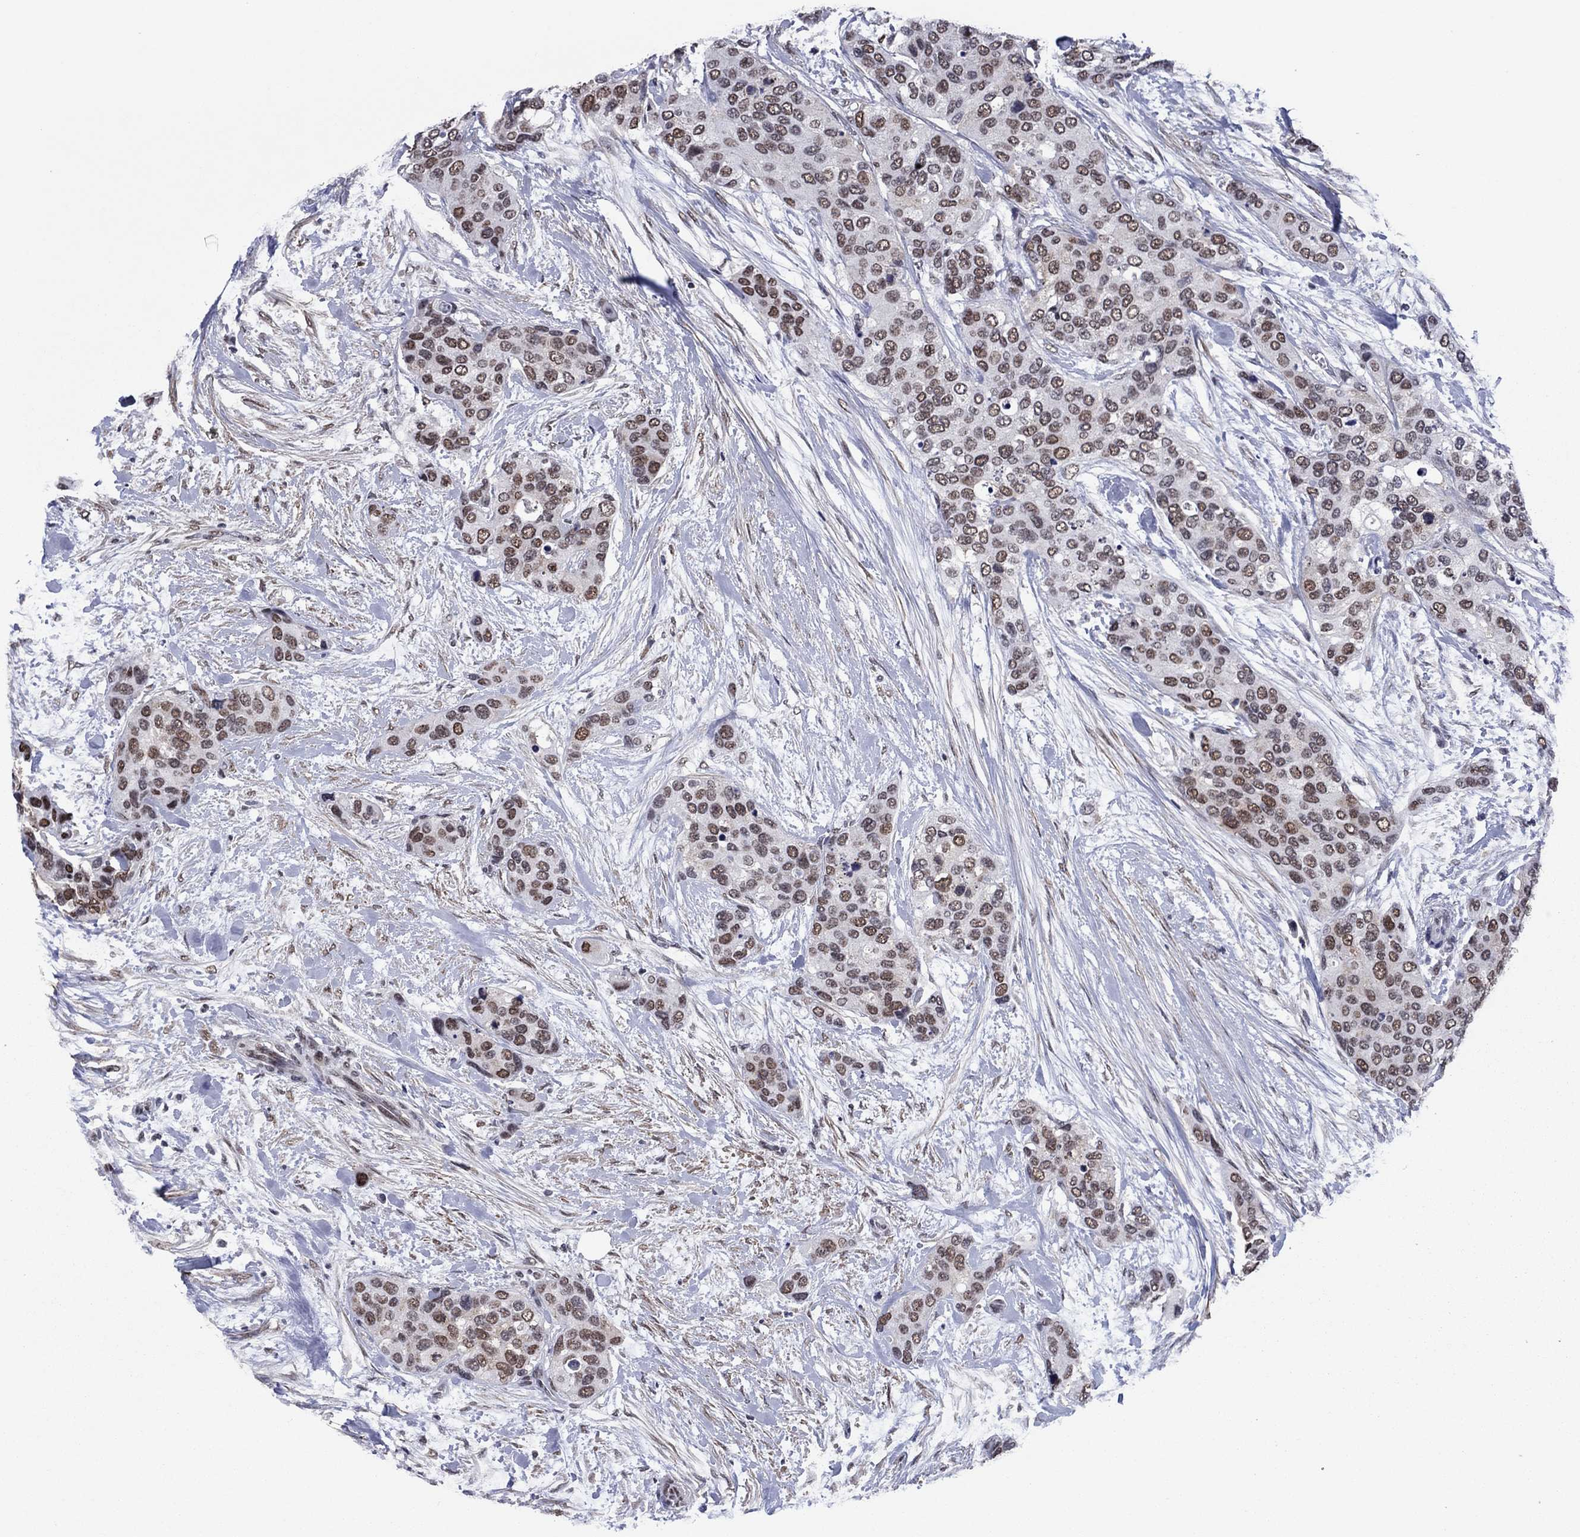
{"staining": {"intensity": "moderate", "quantity": "25%-75%", "location": "nuclear"}, "tissue": "urothelial cancer", "cell_type": "Tumor cells", "image_type": "cancer", "snomed": [{"axis": "morphology", "description": "Urothelial carcinoma, High grade"}, {"axis": "topography", "description": "Urinary bladder"}], "caption": "Immunohistochemical staining of human high-grade urothelial carcinoma reveals moderate nuclear protein expression in about 25%-75% of tumor cells.", "gene": "TYMS", "patient": {"sex": "male", "age": 77}}